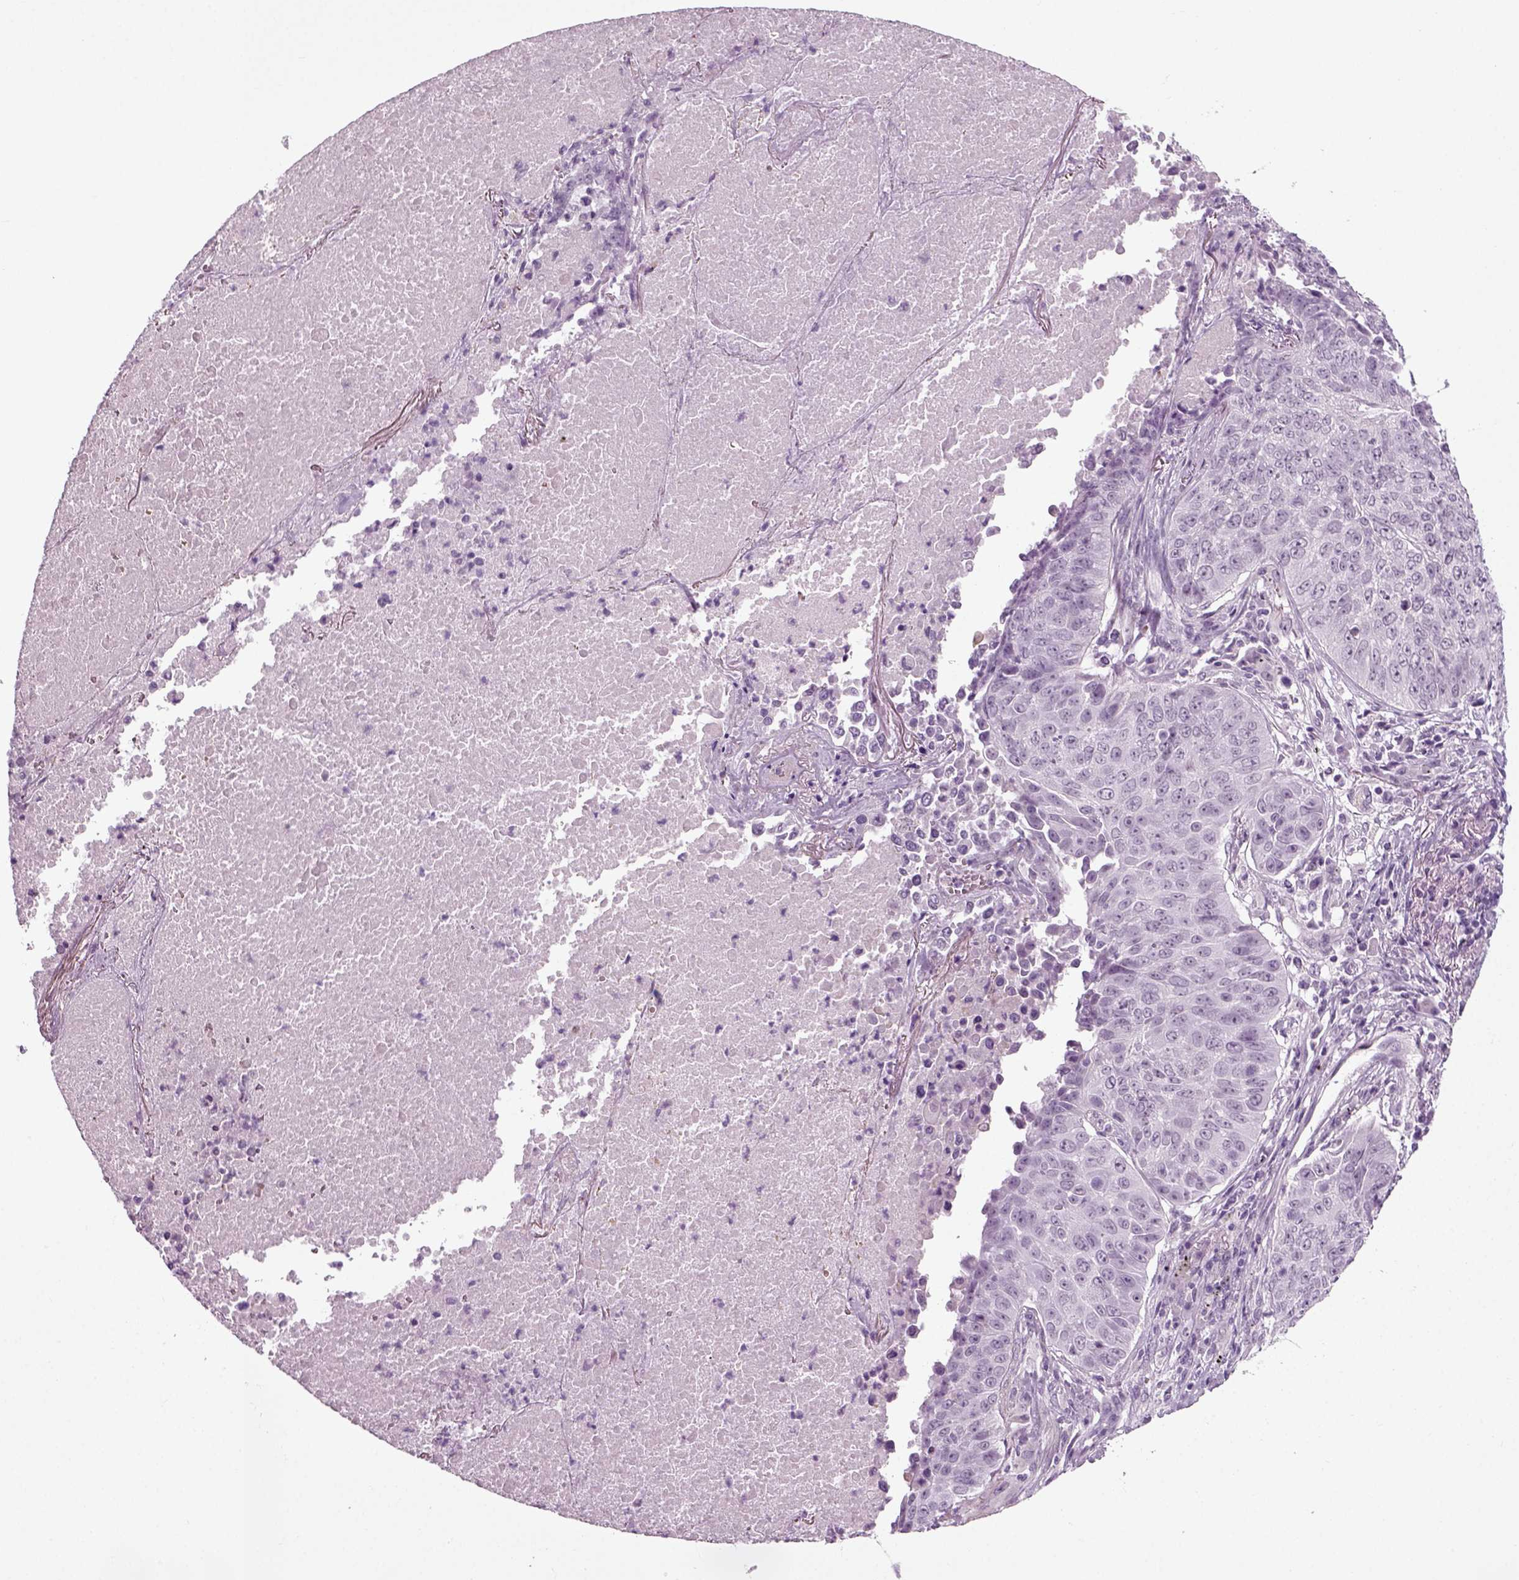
{"staining": {"intensity": "negative", "quantity": "none", "location": "none"}, "tissue": "lung cancer", "cell_type": "Tumor cells", "image_type": "cancer", "snomed": [{"axis": "morphology", "description": "Normal tissue, NOS"}, {"axis": "morphology", "description": "Squamous cell carcinoma, NOS"}, {"axis": "topography", "description": "Bronchus"}, {"axis": "topography", "description": "Lung"}], "caption": "Protein analysis of lung squamous cell carcinoma demonstrates no significant expression in tumor cells.", "gene": "ZC2HC1C", "patient": {"sex": "male", "age": 64}}